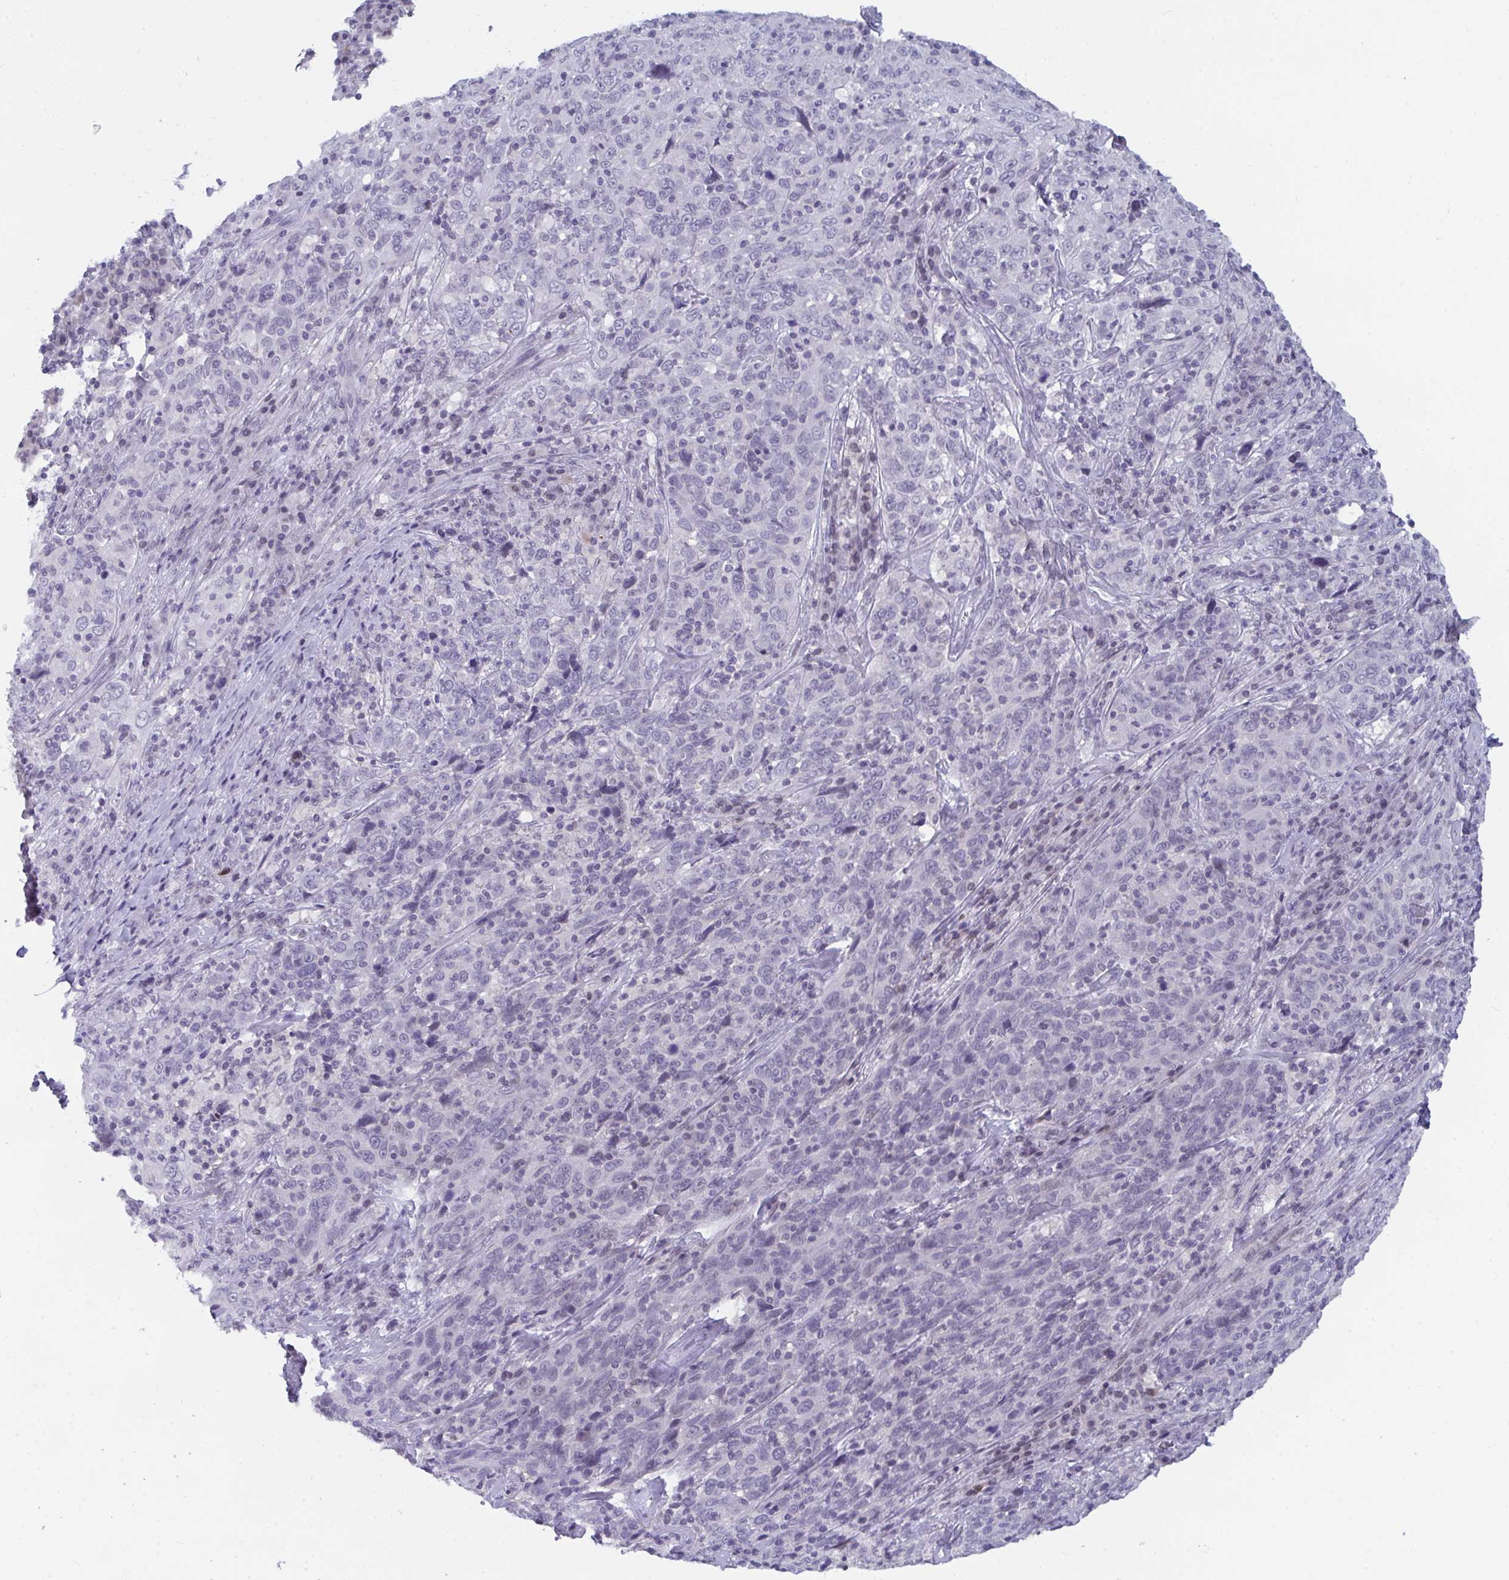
{"staining": {"intensity": "negative", "quantity": "none", "location": "none"}, "tissue": "cervical cancer", "cell_type": "Tumor cells", "image_type": "cancer", "snomed": [{"axis": "morphology", "description": "Squamous cell carcinoma, NOS"}, {"axis": "topography", "description": "Cervix"}], "caption": "Human cervical squamous cell carcinoma stained for a protein using IHC exhibits no positivity in tumor cells.", "gene": "BMAL2", "patient": {"sex": "female", "age": 46}}